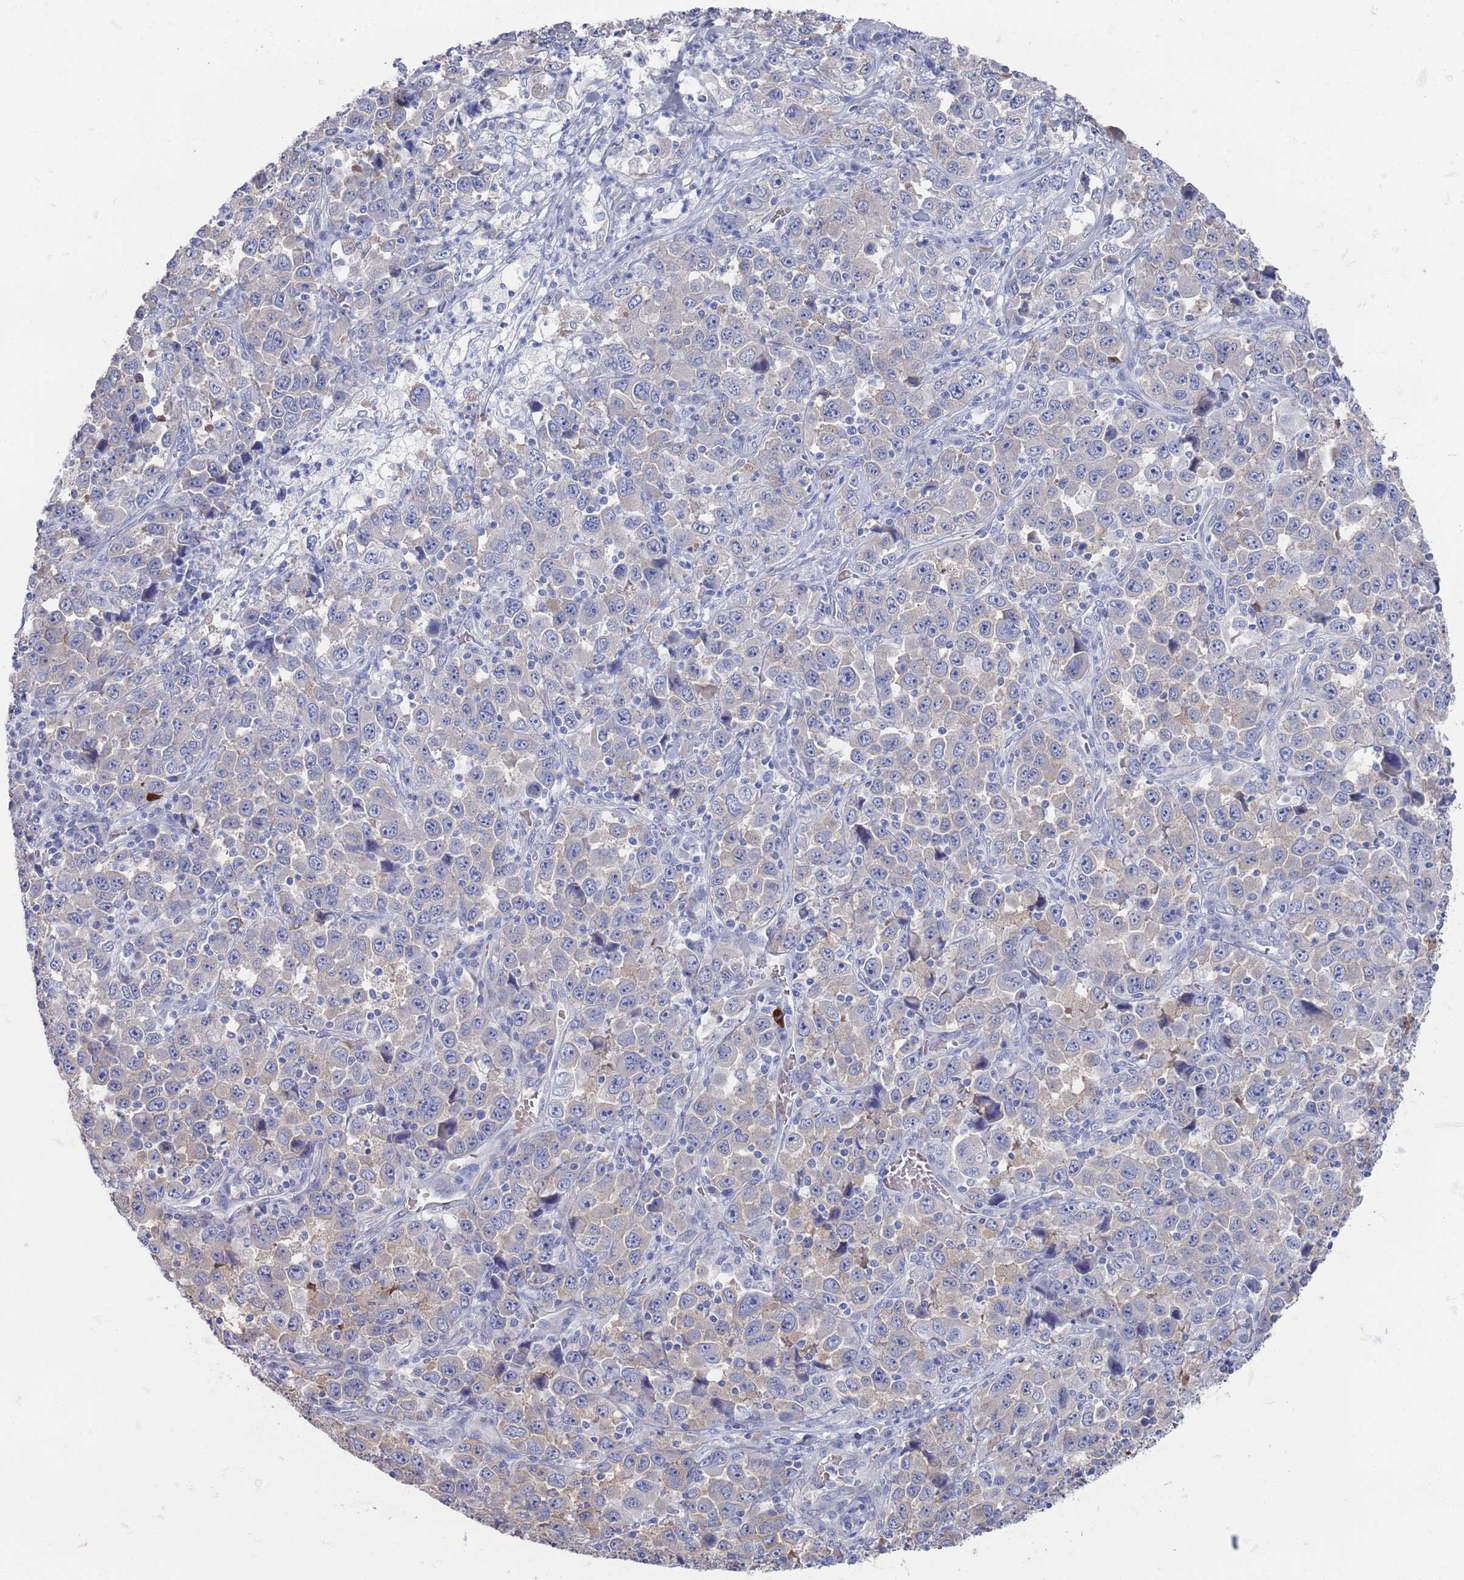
{"staining": {"intensity": "negative", "quantity": "none", "location": "none"}, "tissue": "stomach cancer", "cell_type": "Tumor cells", "image_type": "cancer", "snomed": [{"axis": "morphology", "description": "Normal tissue, NOS"}, {"axis": "morphology", "description": "Adenocarcinoma, NOS"}, {"axis": "topography", "description": "Stomach, upper"}, {"axis": "topography", "description": "Stomach"}], "caption": "A high-resolution micrograph shows immunohistochemistry staining of stomach adenocarcinoma, which displays no significant positivity in tumor cells.", "gene": "TMCO3", "patient": {"sex": "male", "age": 59}}